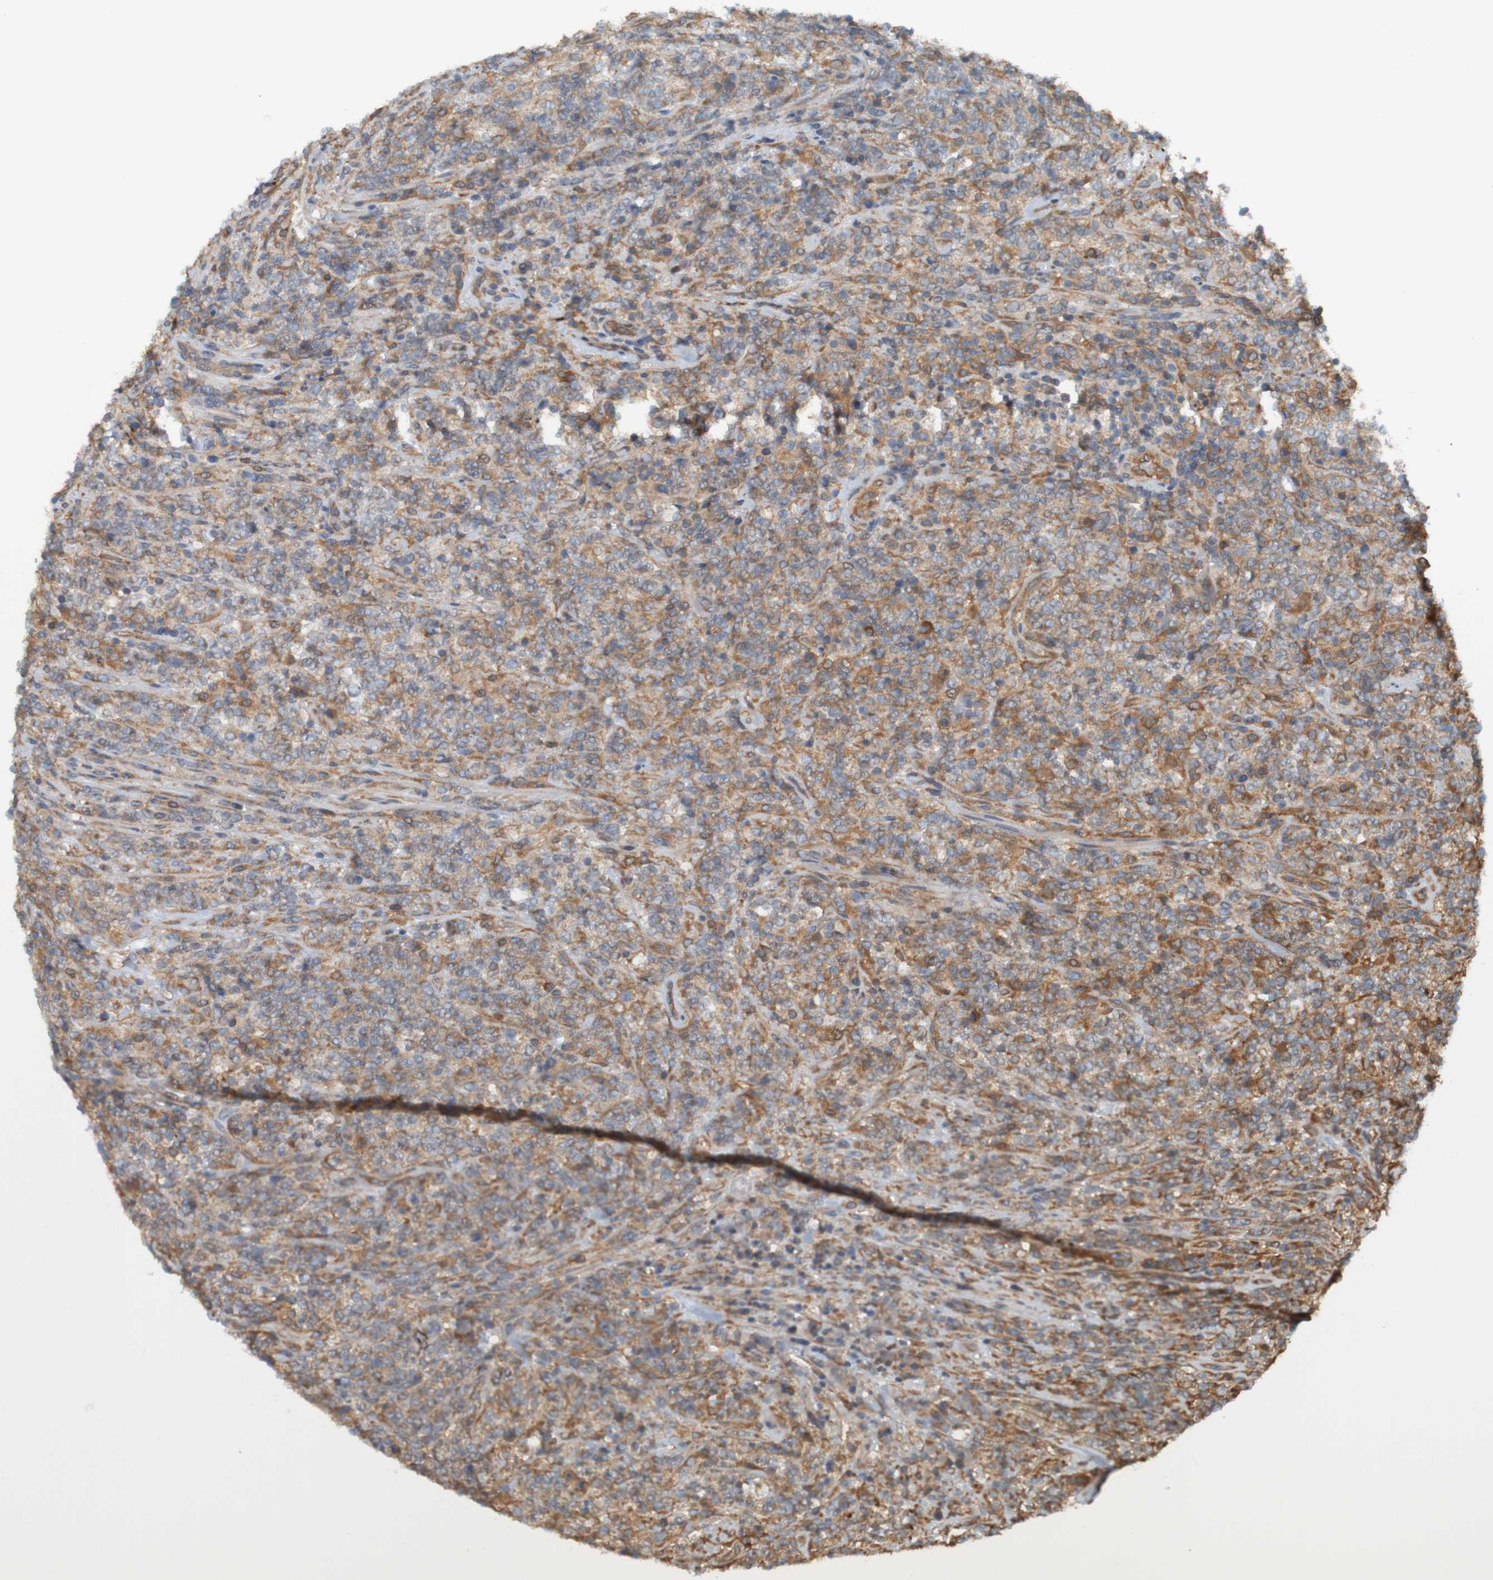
{"staining": {"intensity": "moderate", "quantity": ">75%", "location": "cytoplasmic/membranous"}, "tissue": "lymphoma", "cell_type": "Tumor cells", "image_type": "cancer", "snomed": [{"axis": "morphology", "description": "Malignant lymphoma, non-Hodgkin's type, High grade"}, {"axis": "topography", "description": "Soft tissue"}], "caption": "The image exhibits staining of high-grade malignant lymphoma, non-Hodgkin's type, revealing moderate cytoplasmic/membranous protein expression (brown color) within tumor cells.", "gene": "DNAJC4", "patient": {"sex": "male", "age": 18}}